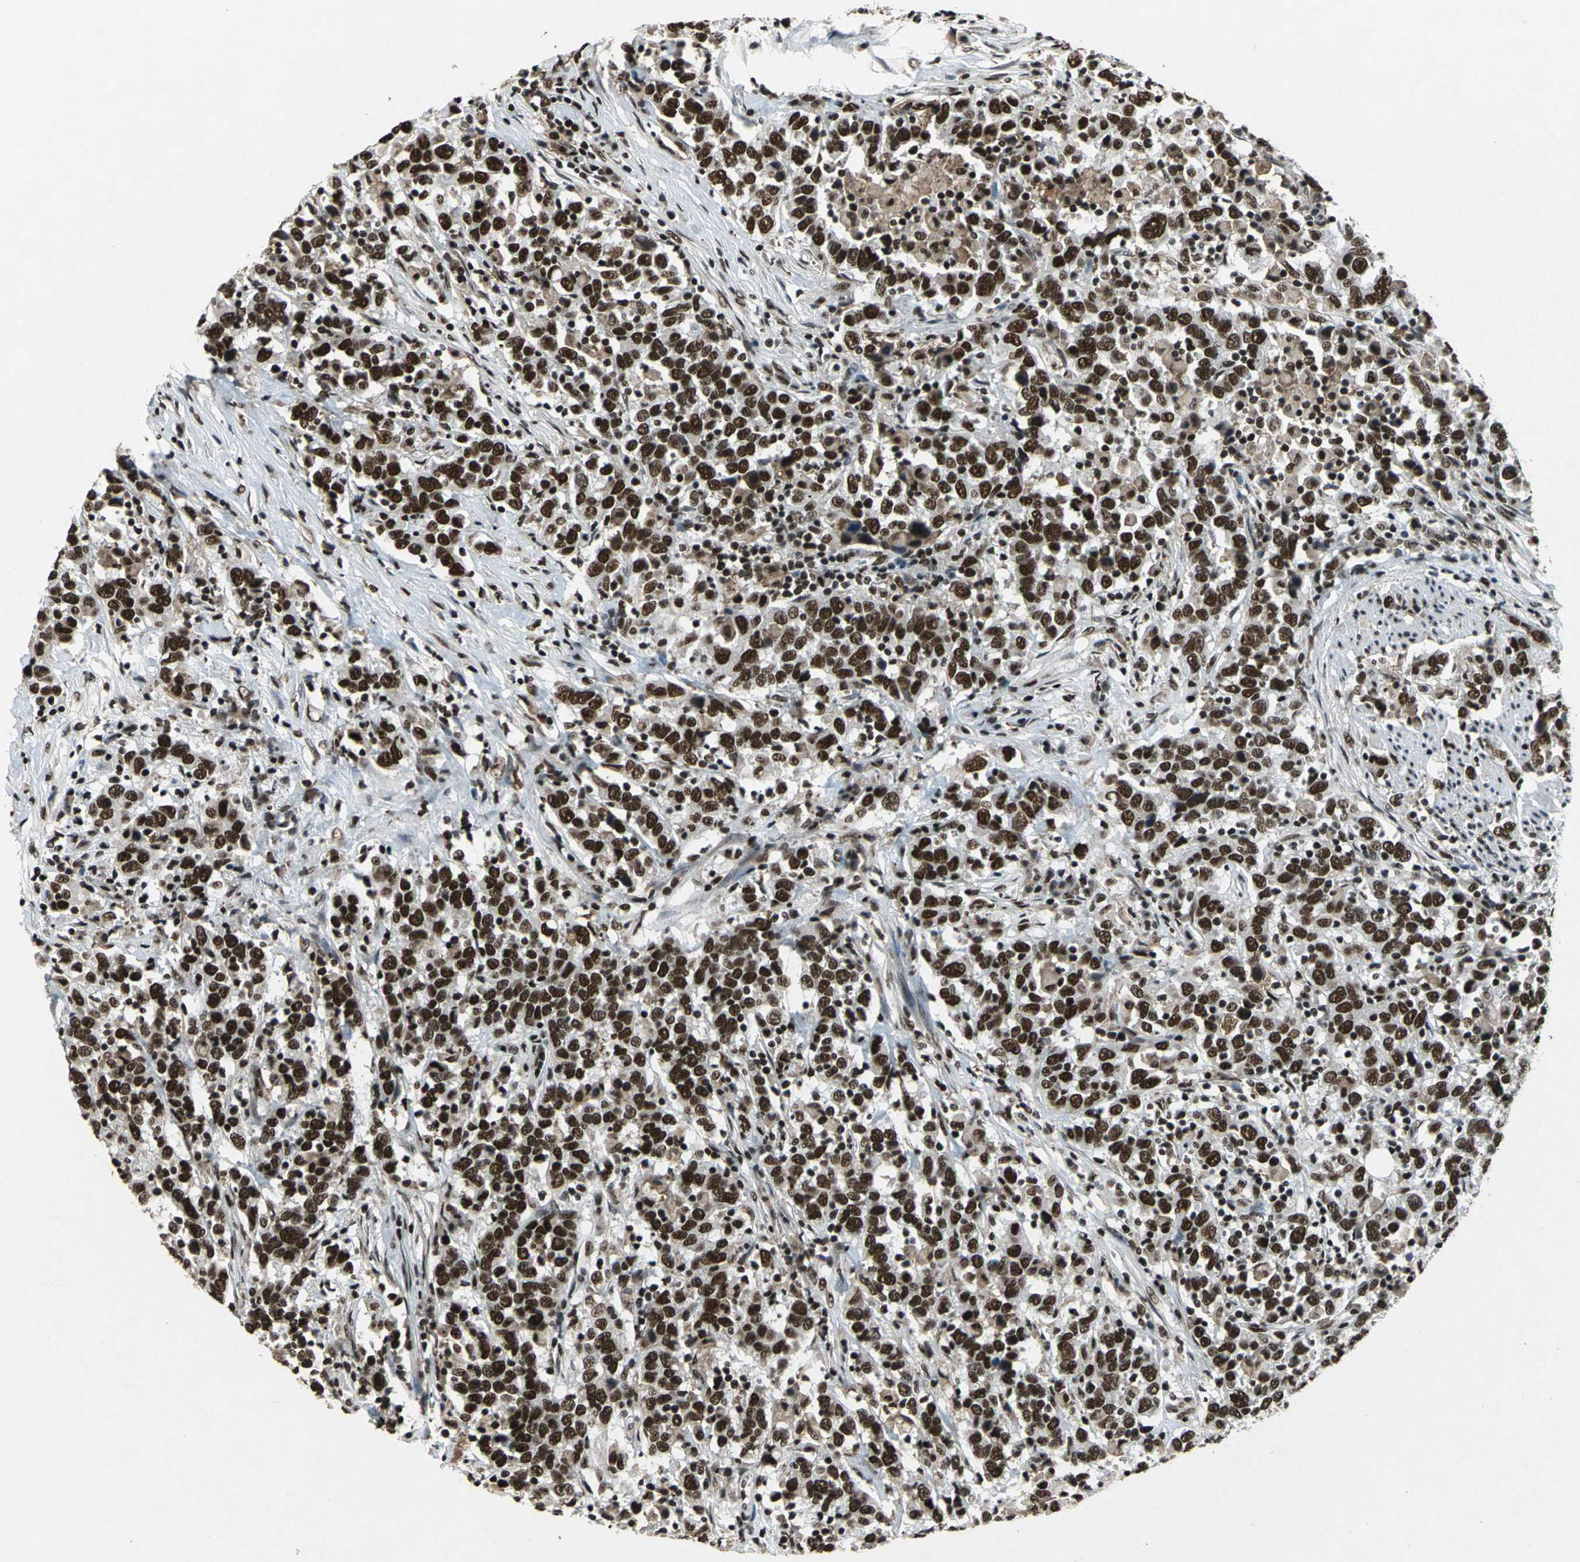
{"staining": {"intensity": "strong", "quantity": ">75%", "location": "nuclear"}, "tissue": "urothelial cancer", "cell_type": "Tumor cells", "image_type": "cancer", "snomed": [{"axis": "morphology", "description": "Urothelial carcinoma, High grade"}, {"axis": "topography", "description": "Urinary bladder"}], "caption": "Immunohistochemistry (DAB (3,3'-diaminobenzidine)) staining of human urothelial cancer displays strong nuclear protein positivity in approximately >75% of tumor cells. (DAB (3,3'-diaminobenzidine) IHC with brightfield microscopy, high magnification).", "gene": "MTA2", "patient": {"sex": "male", "age": 61}}